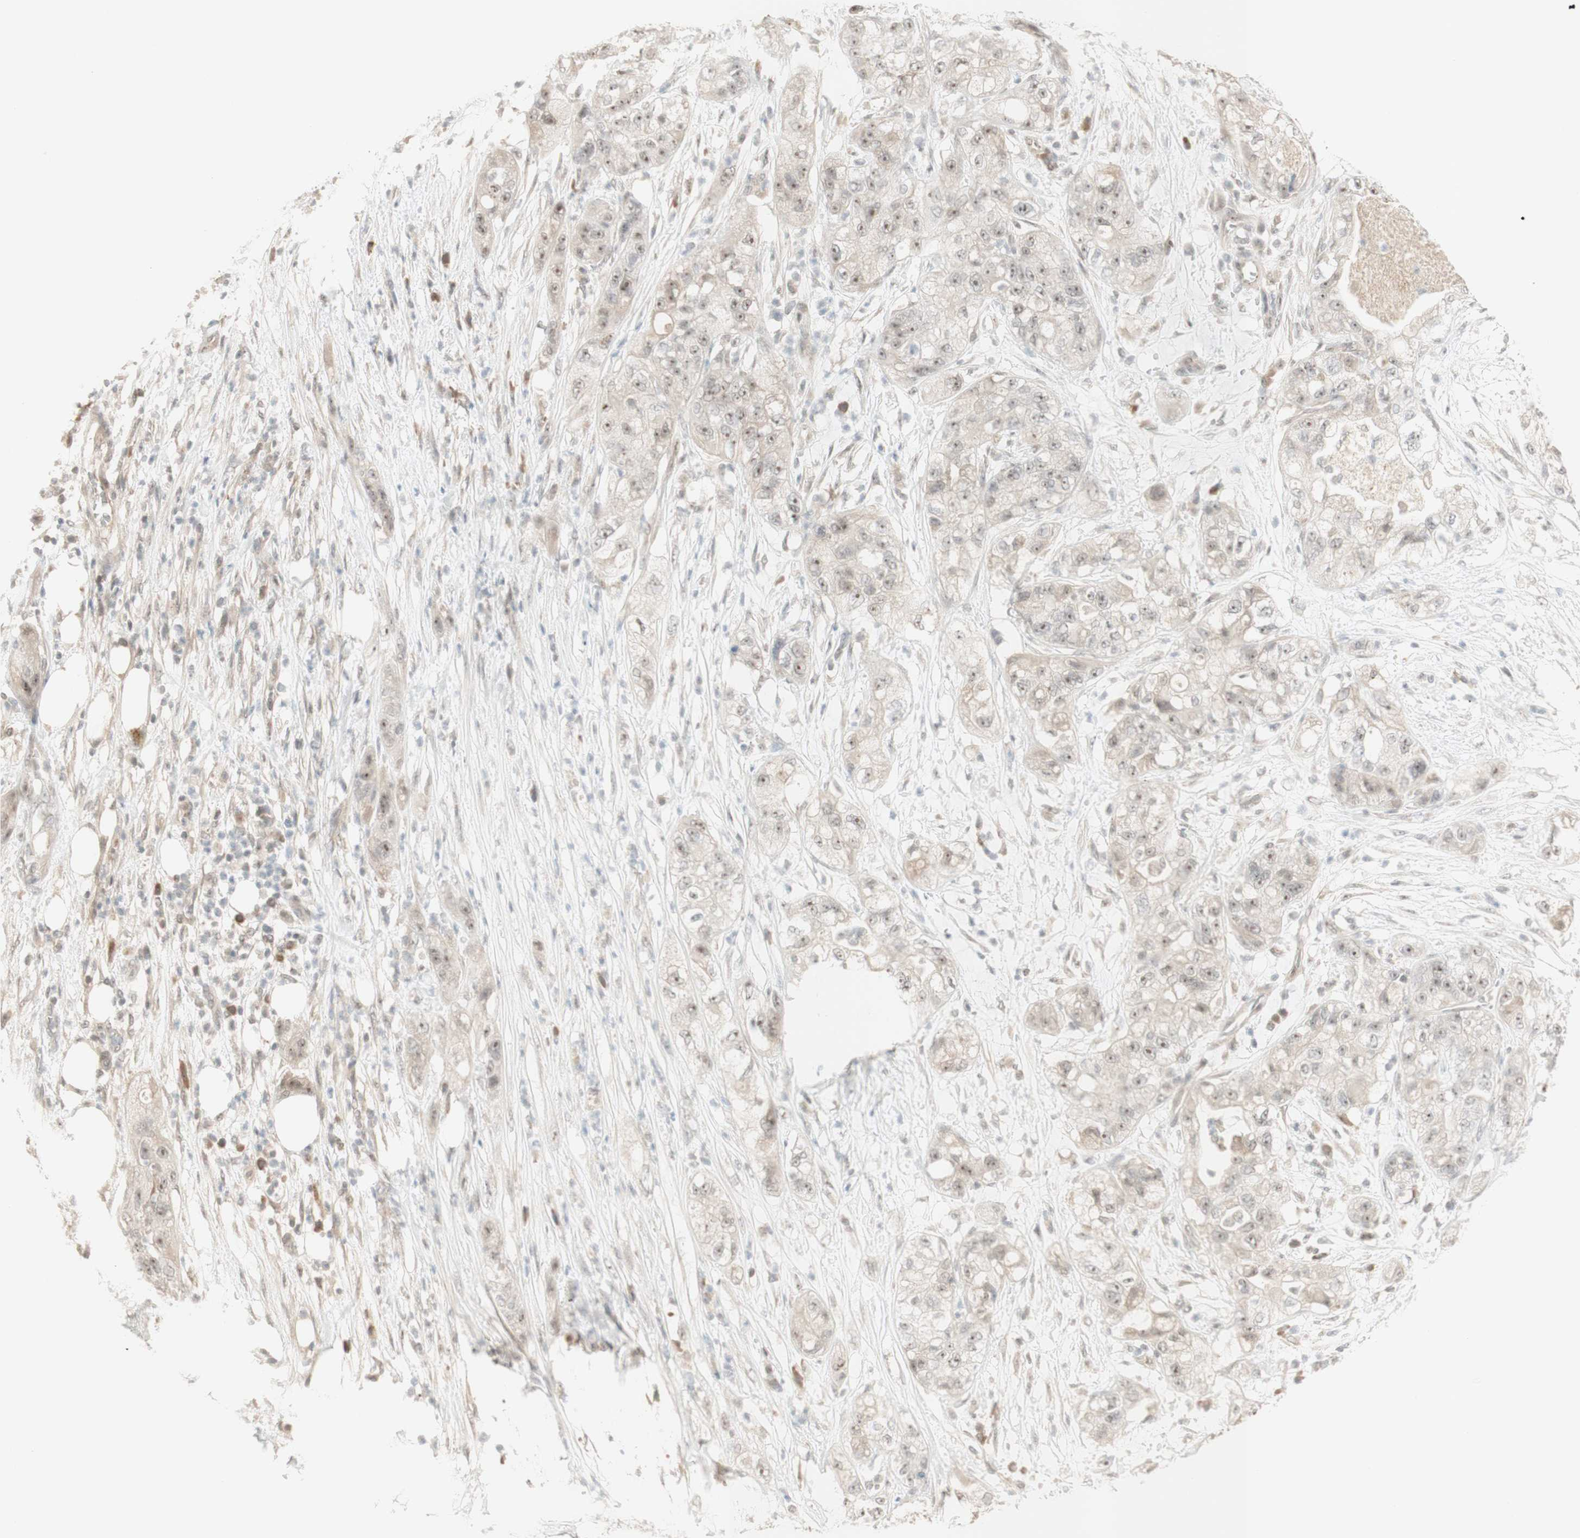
{"staining": {"intensity": "weak", "quantity": ">75%", "location": "cytoplasmic/membranous,nuclear"}, "tissue": "pancreatic cancer", "cell_type": "Tumor cells", "image_type": "cancer", "snomed": [{"axis": "morphology", "description": "Adenocarcinoma, NOS"}, {"axis": "topography", "description": "Pancreas"}], "caption": "Tumor cells exhibit weak cytoplasmic/membranous and nuclear staining in about >75% of cells in adenocarcinoma (pancreatic).", "gene": "PLCD4", "patient": {"sex": "female", "age": 78}}